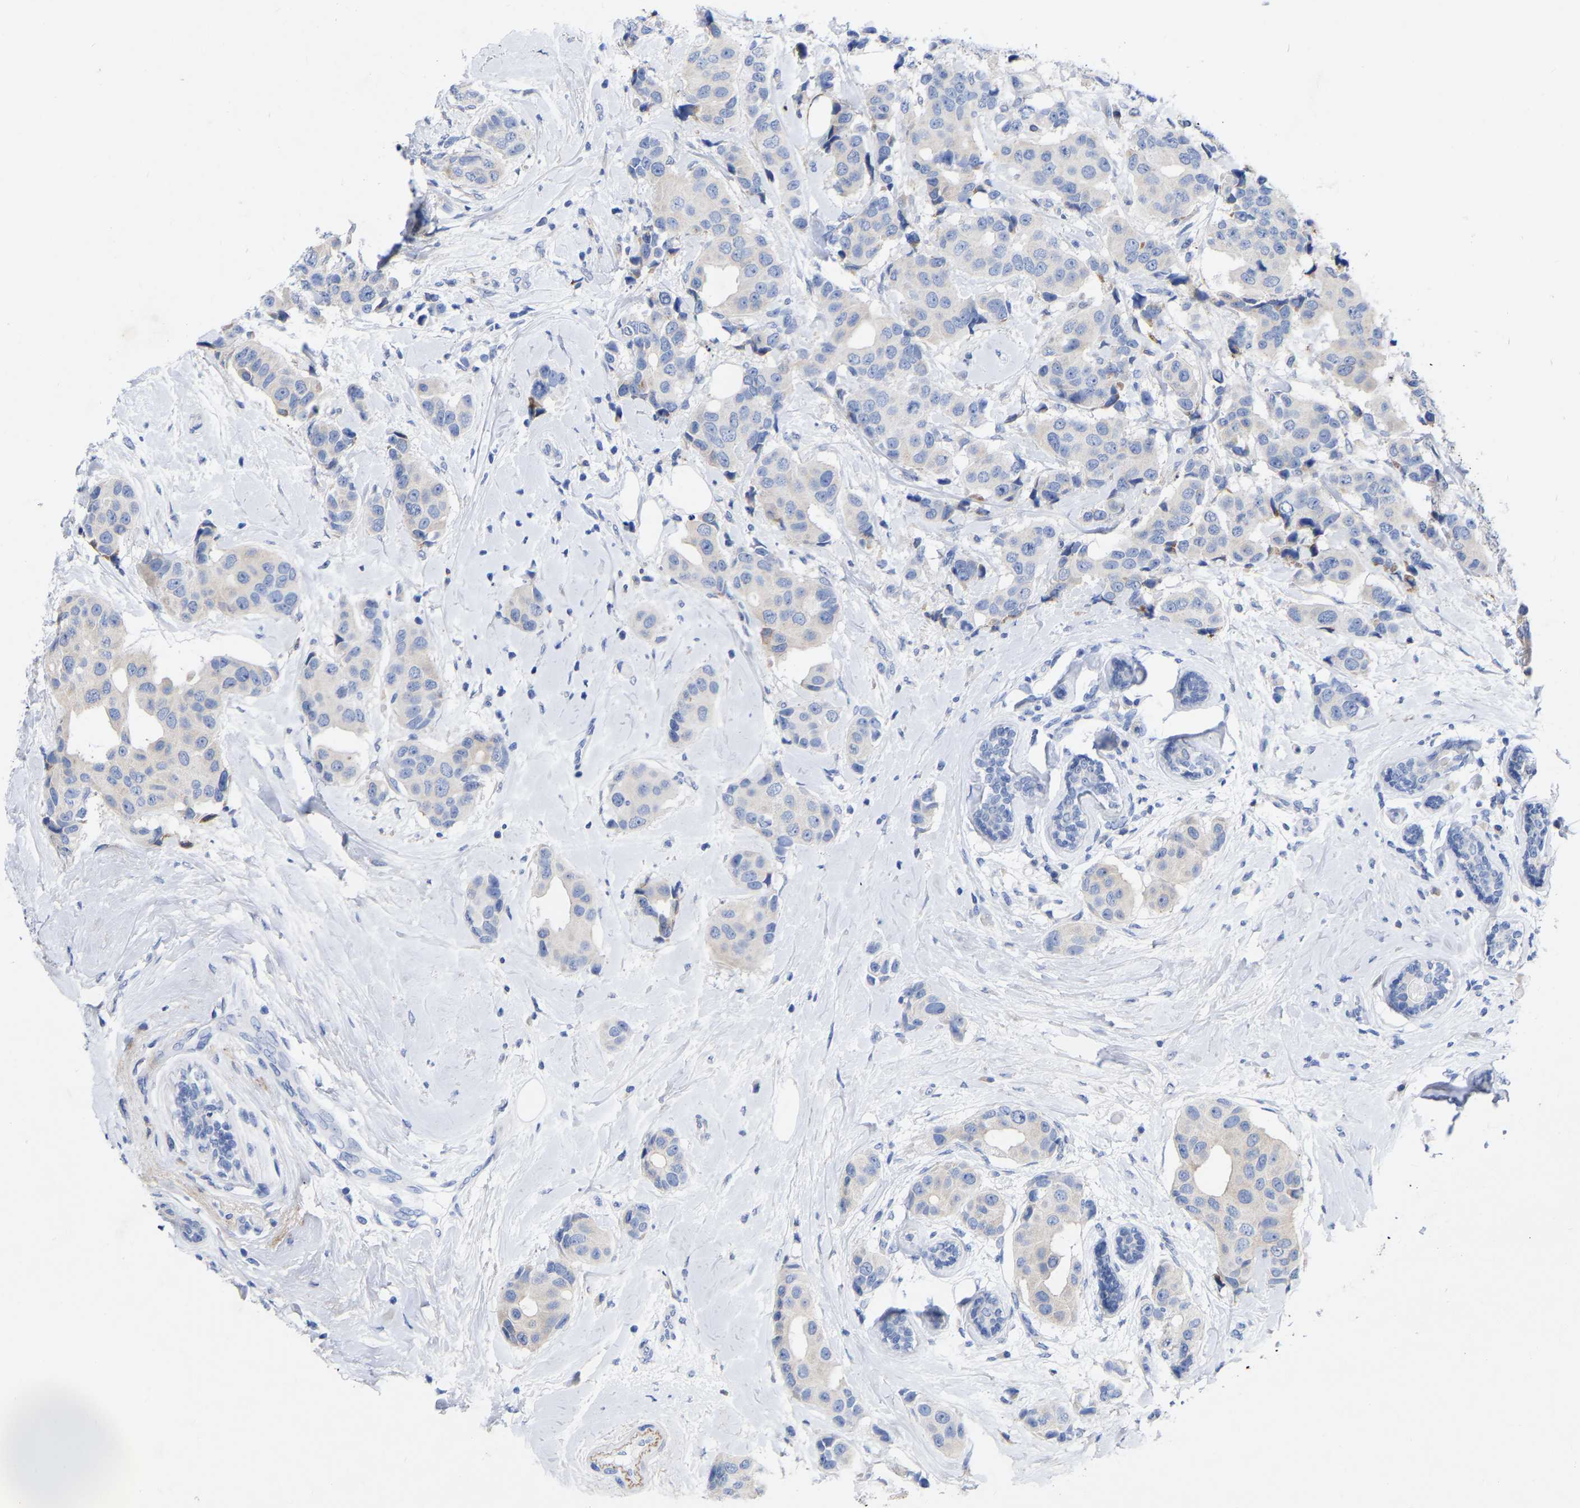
{"staining": {"intensity": "negative", "quantity": "none", "location": "none"}, "tissue": "breast cancer", "cell_type": "Tumor cells", "image_type": "cancer", "snomed": [{"axis": "morphology", "description": "Normal tissue, NOS"}, {"axis": "morphology", "description": "Duct carcinoma"}, {"axis": "topography", "description": "Breast"}], "caption": "There is no significant staining in tumor cells of breast invasive ductal carcinoma.", "gene": "STRIP2", "patient": {"sex": "female", "age": 39}}